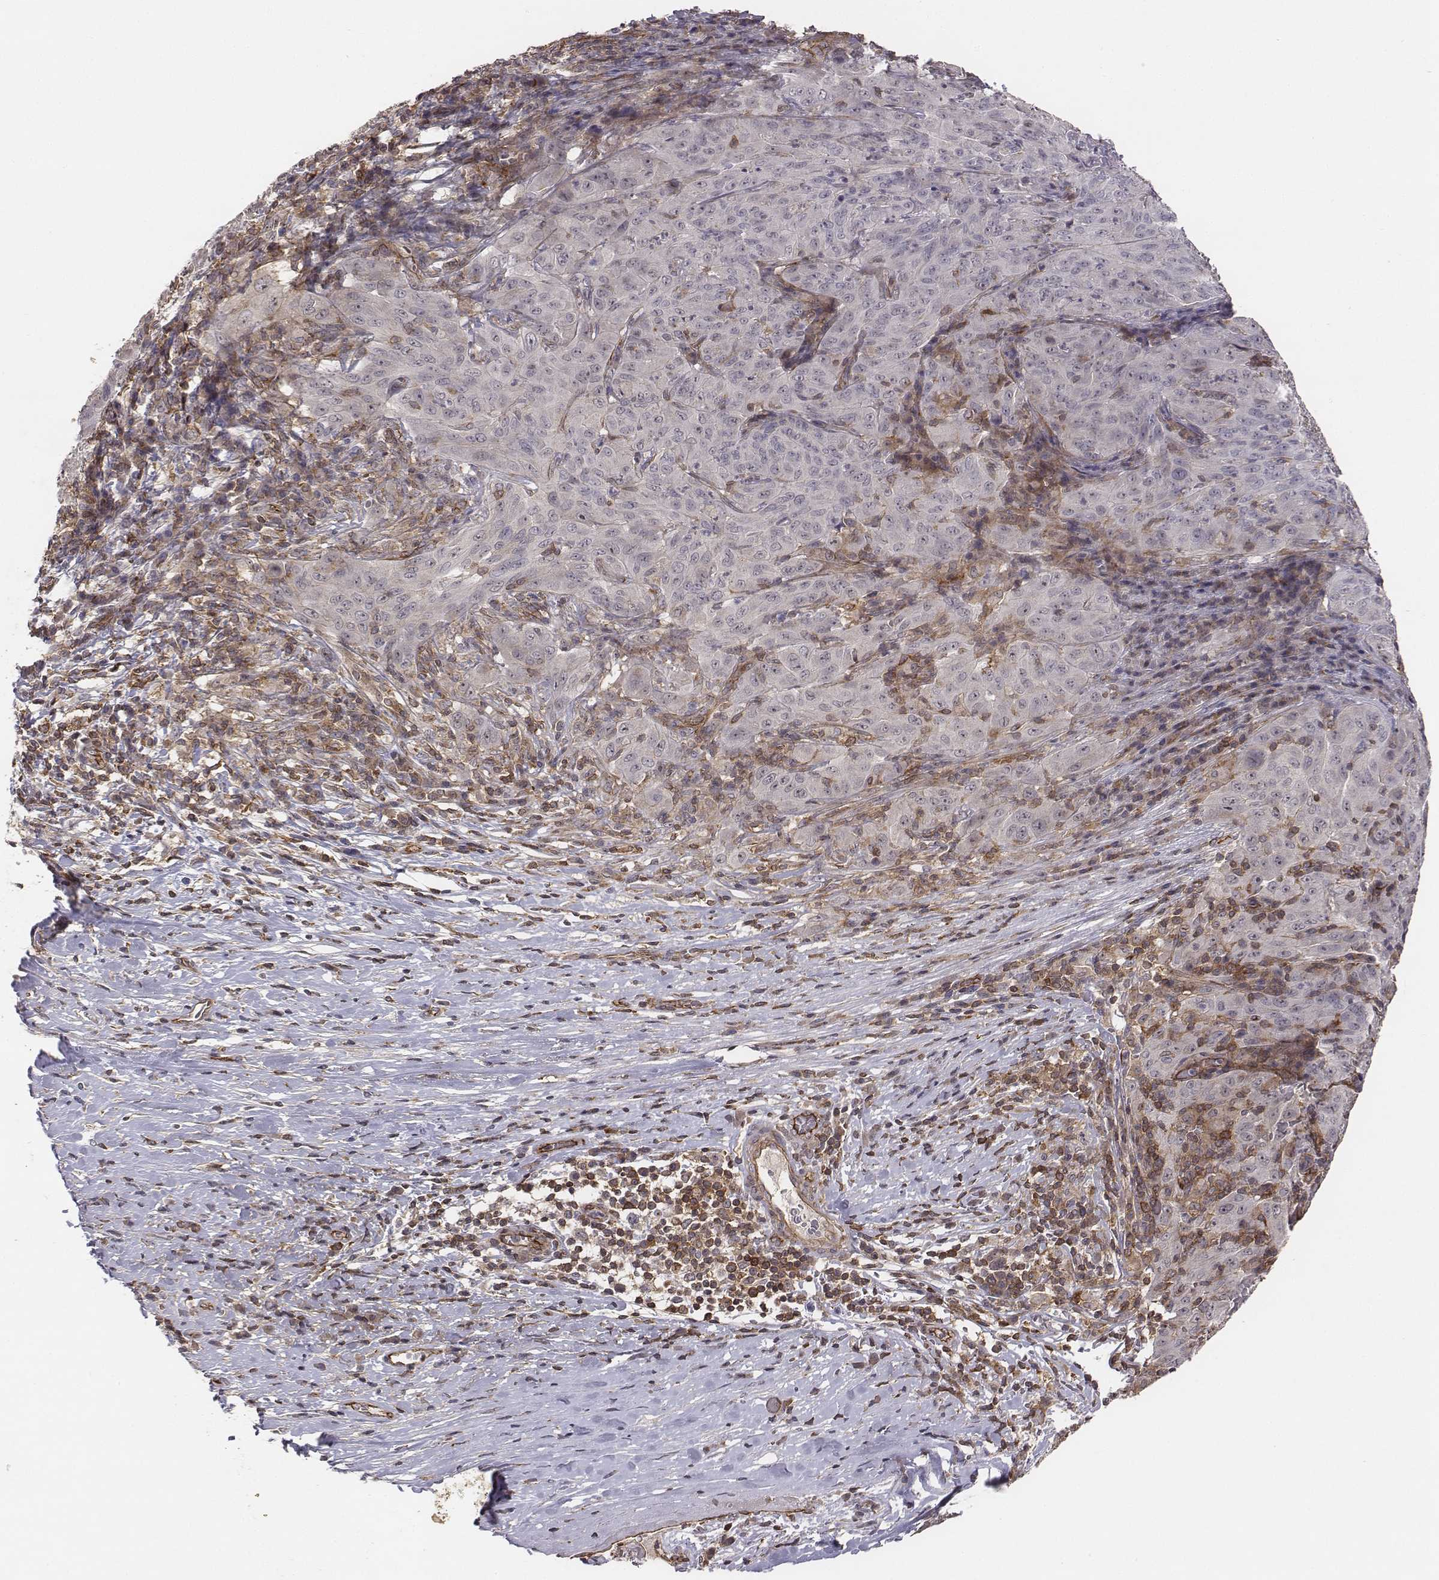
{"staining": {"intensity": "negative", "quantity": "none", "location": "none"}, "tissue": "pancreatic cancer", "cell_type": "Tumor cells", "image_type": "cancer", "snomed": [{"axis": "morphology", "description": "Adenocarcinoma, NOS"}, {"axis": "topography", "description": "Pancreas"}], "caption": "This is an immunohistochemistry photomicrograph of human pancreatic cancer (adenocarcinoma). There is no expression in tumor cells.", "gene": "PTPRG", "patient": {"sex": "male", "age": 63}}